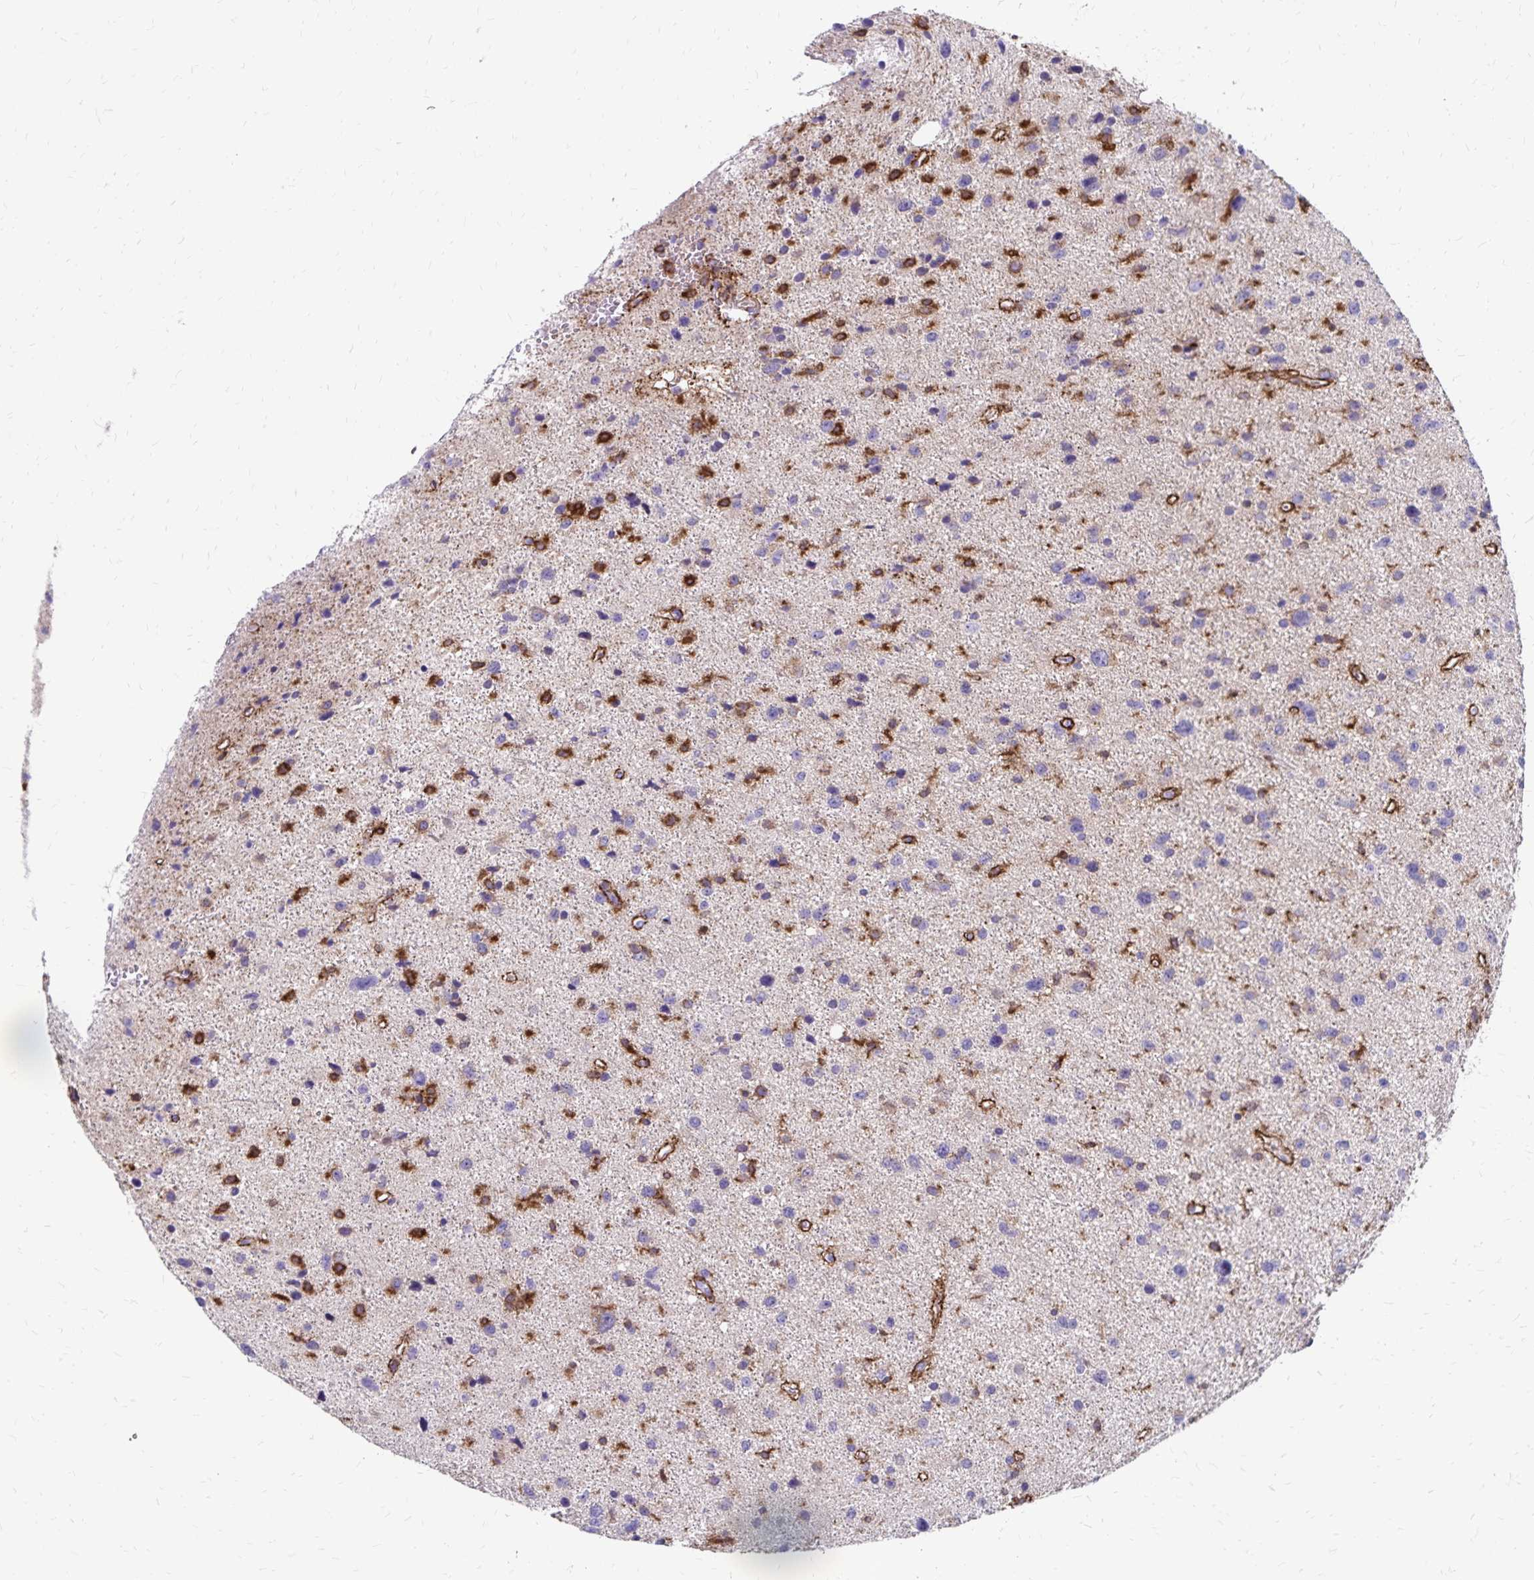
{"staining": {"intensity": "strong", "quantity": "<25%", "location": "cytoplasmic/membranous"}, "tissue": "glioma", "cell_type": "Tumor cells", "image_type": "cancer", "snomed": [{"axis": "morphology", "description": "Glioma, malignant, Low grade"}, {"axis": "topography", "description": "Brain"}], "caption": "A high-resolution histopathology image shows IHC staining of malignant low-grade glioma, which shows strong cytoplasmic/membranous staining in about <25% of tumor cells.", "gene": "TNS3", "patient": {"sex": "female", "age": 55}}